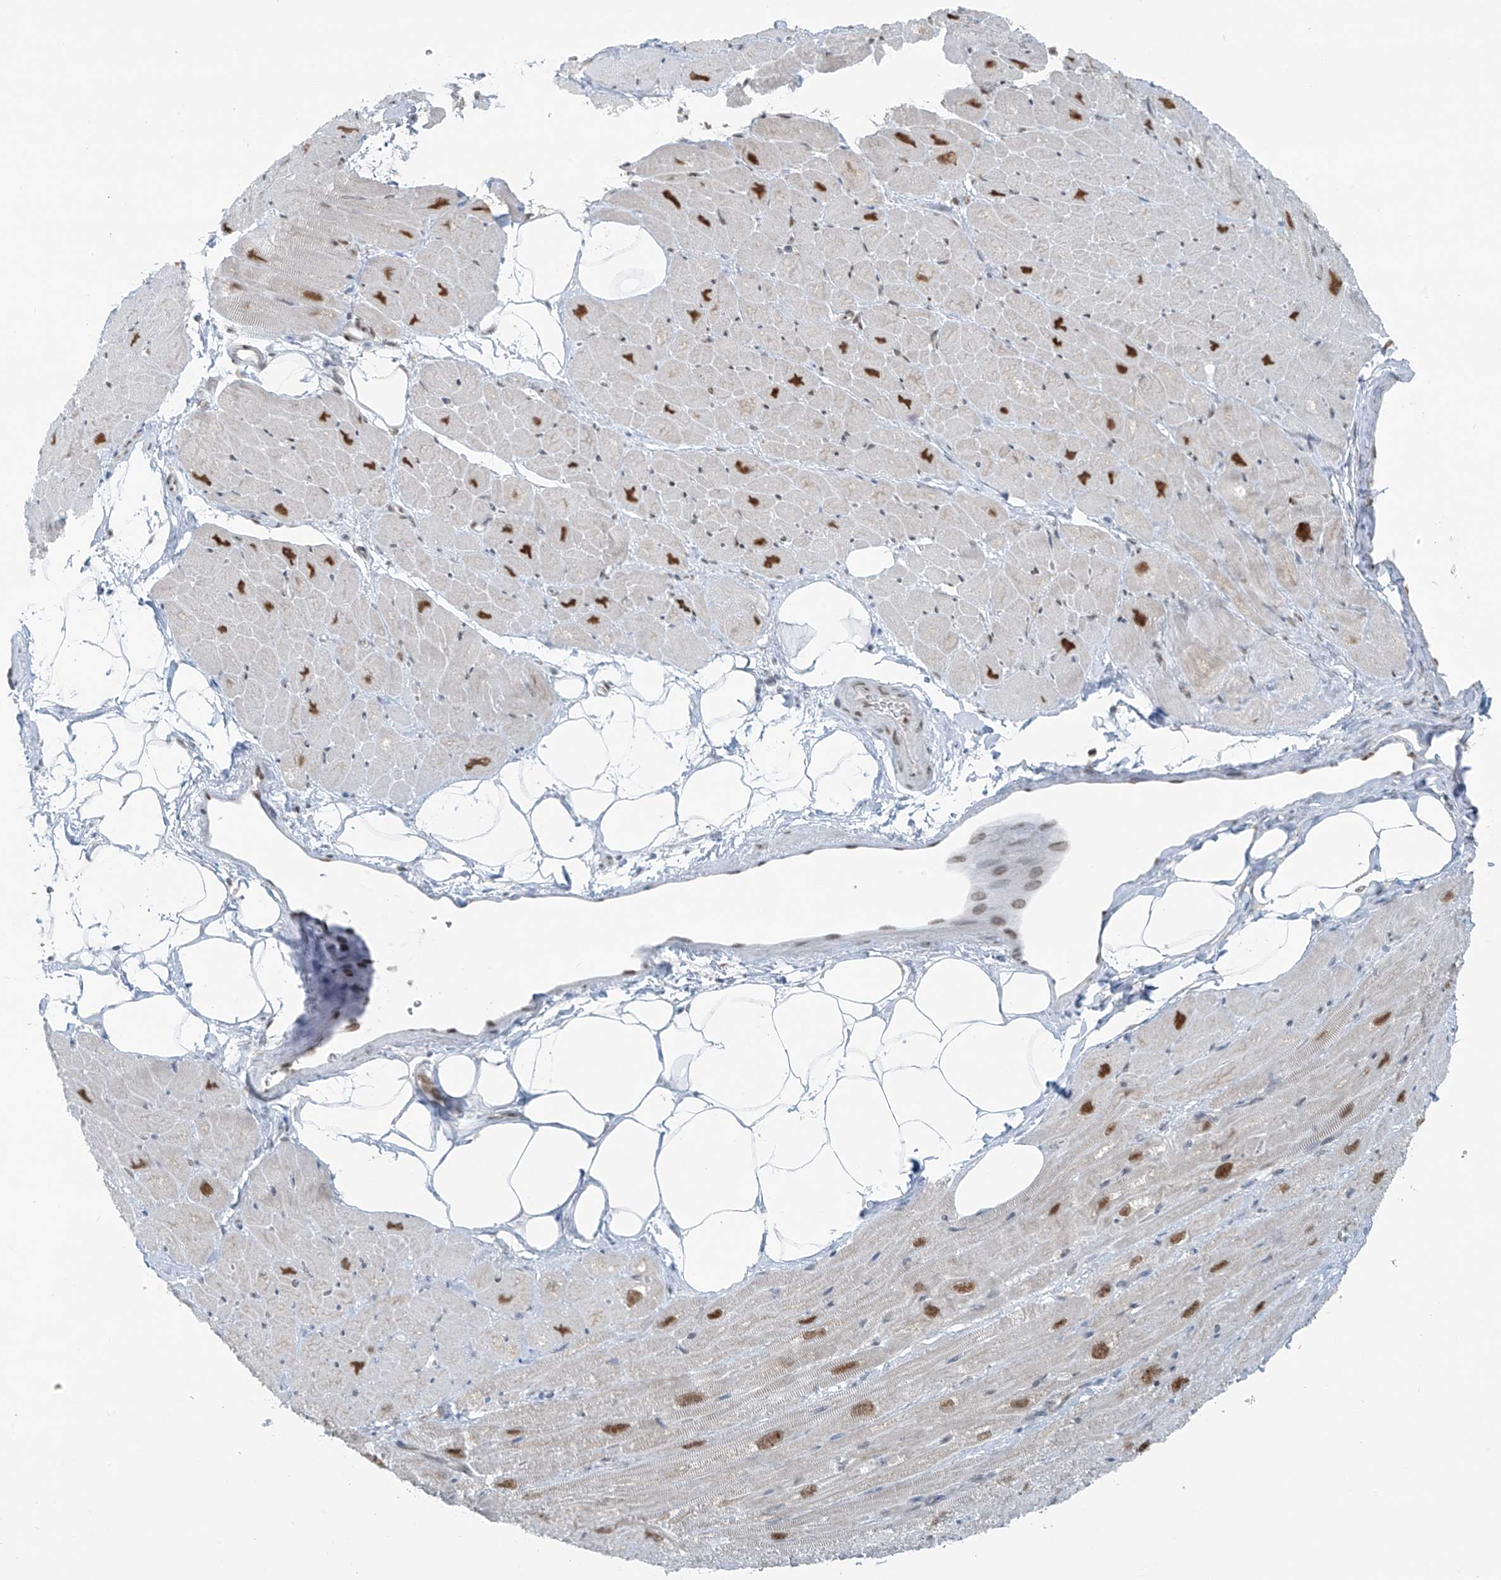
{"staining": {"intensity": "moderate", "quantity": "25%-75%", "location": "nuclear"}, "tissue": "heart muscle", "cell_type": "Cardiomyocytes", "image_type": "normal", "snomed": [{"axis": "morphology", "description": "Normal tissue, NOS"}, {"axis": "topography", "description": "Heart"}], "caption": "Heart muscle stained with a brown dye exhibits moderate nuclear positive positivity in approximately 25%-75% of cardiomyocytes.", "gene": "WRNIP1", "patient": {"sex": "male", "age": 50}}